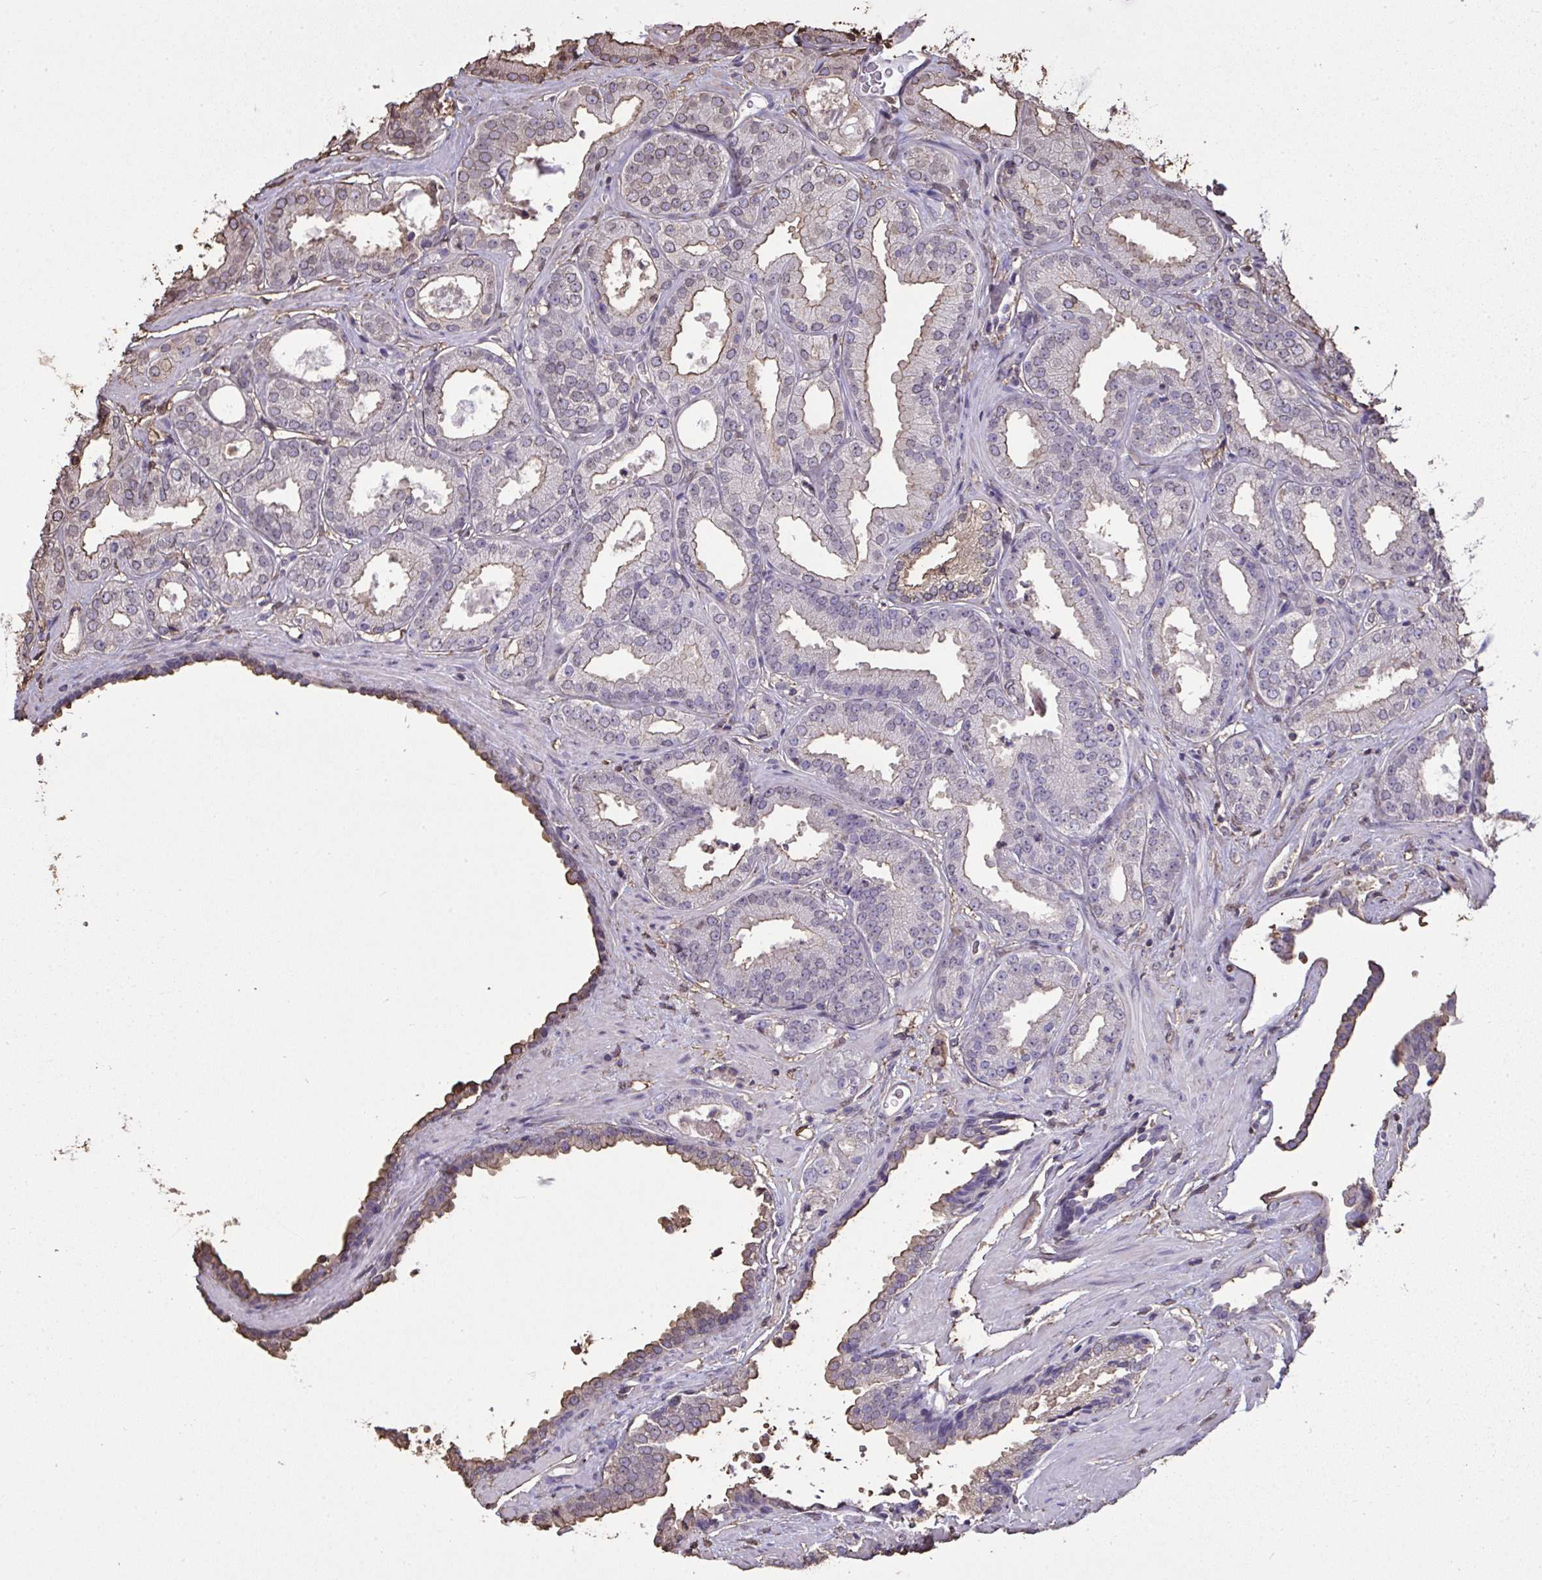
{"staining": {"intensity": "weak", "quantity": "<25%", "location": "cytoplasmic/membranous"}, "tissue": "prostate cancer", "cell_type": "Tumor cells", "image_type": "cancer", "snomed": [{"axis": "morphology", "description": "Adenocarcinoma, Low grade"}, {"axis": "topography", "description": "Prostate"}], "caption": "The image reveals no staining of tumor cells in prostate cancer.", "gene": "ANXA5", "patient": {"sex": "male", "age": 67}}